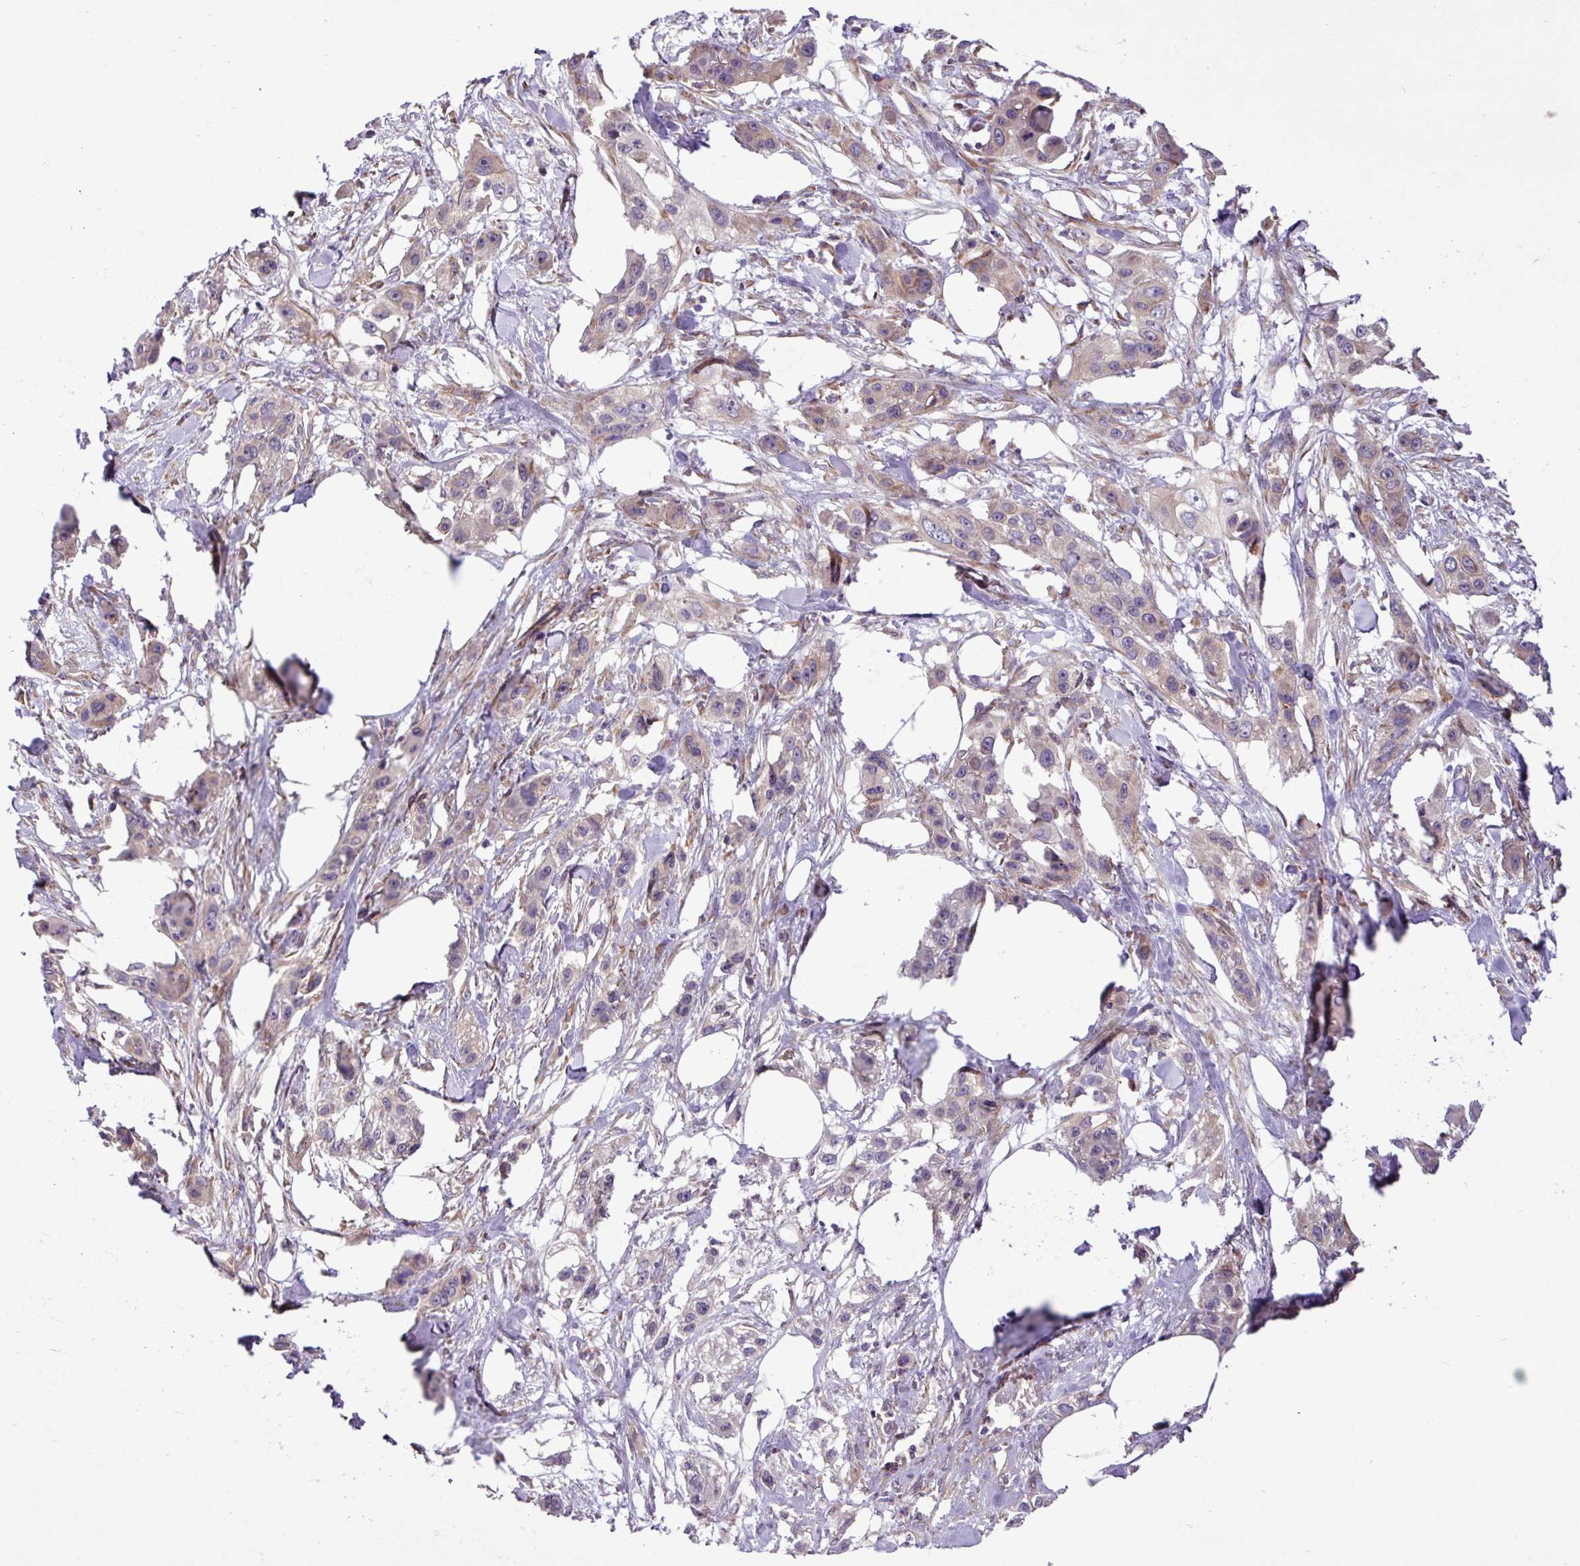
{"staining": {"intensity": "weak", "quantity": "<25%", "location": "cytoplasmic/membranous"}, "tissue": "skin cancer", "cell_type": "Tumor cells", "image_type": "cancer", "snomed": [{"axis": "morphology", "description": "Squamous cell carcinoma, NOS"}, {"axis": "topography", "description": "Skin"}], "caption": "Skin cancer (squamous cell carcinoma) was stained to show a protein in brown. There is no significant positivity in tumor cells.", "gene": "RPL13", "patient": {"sex": "male", "age": 63}}